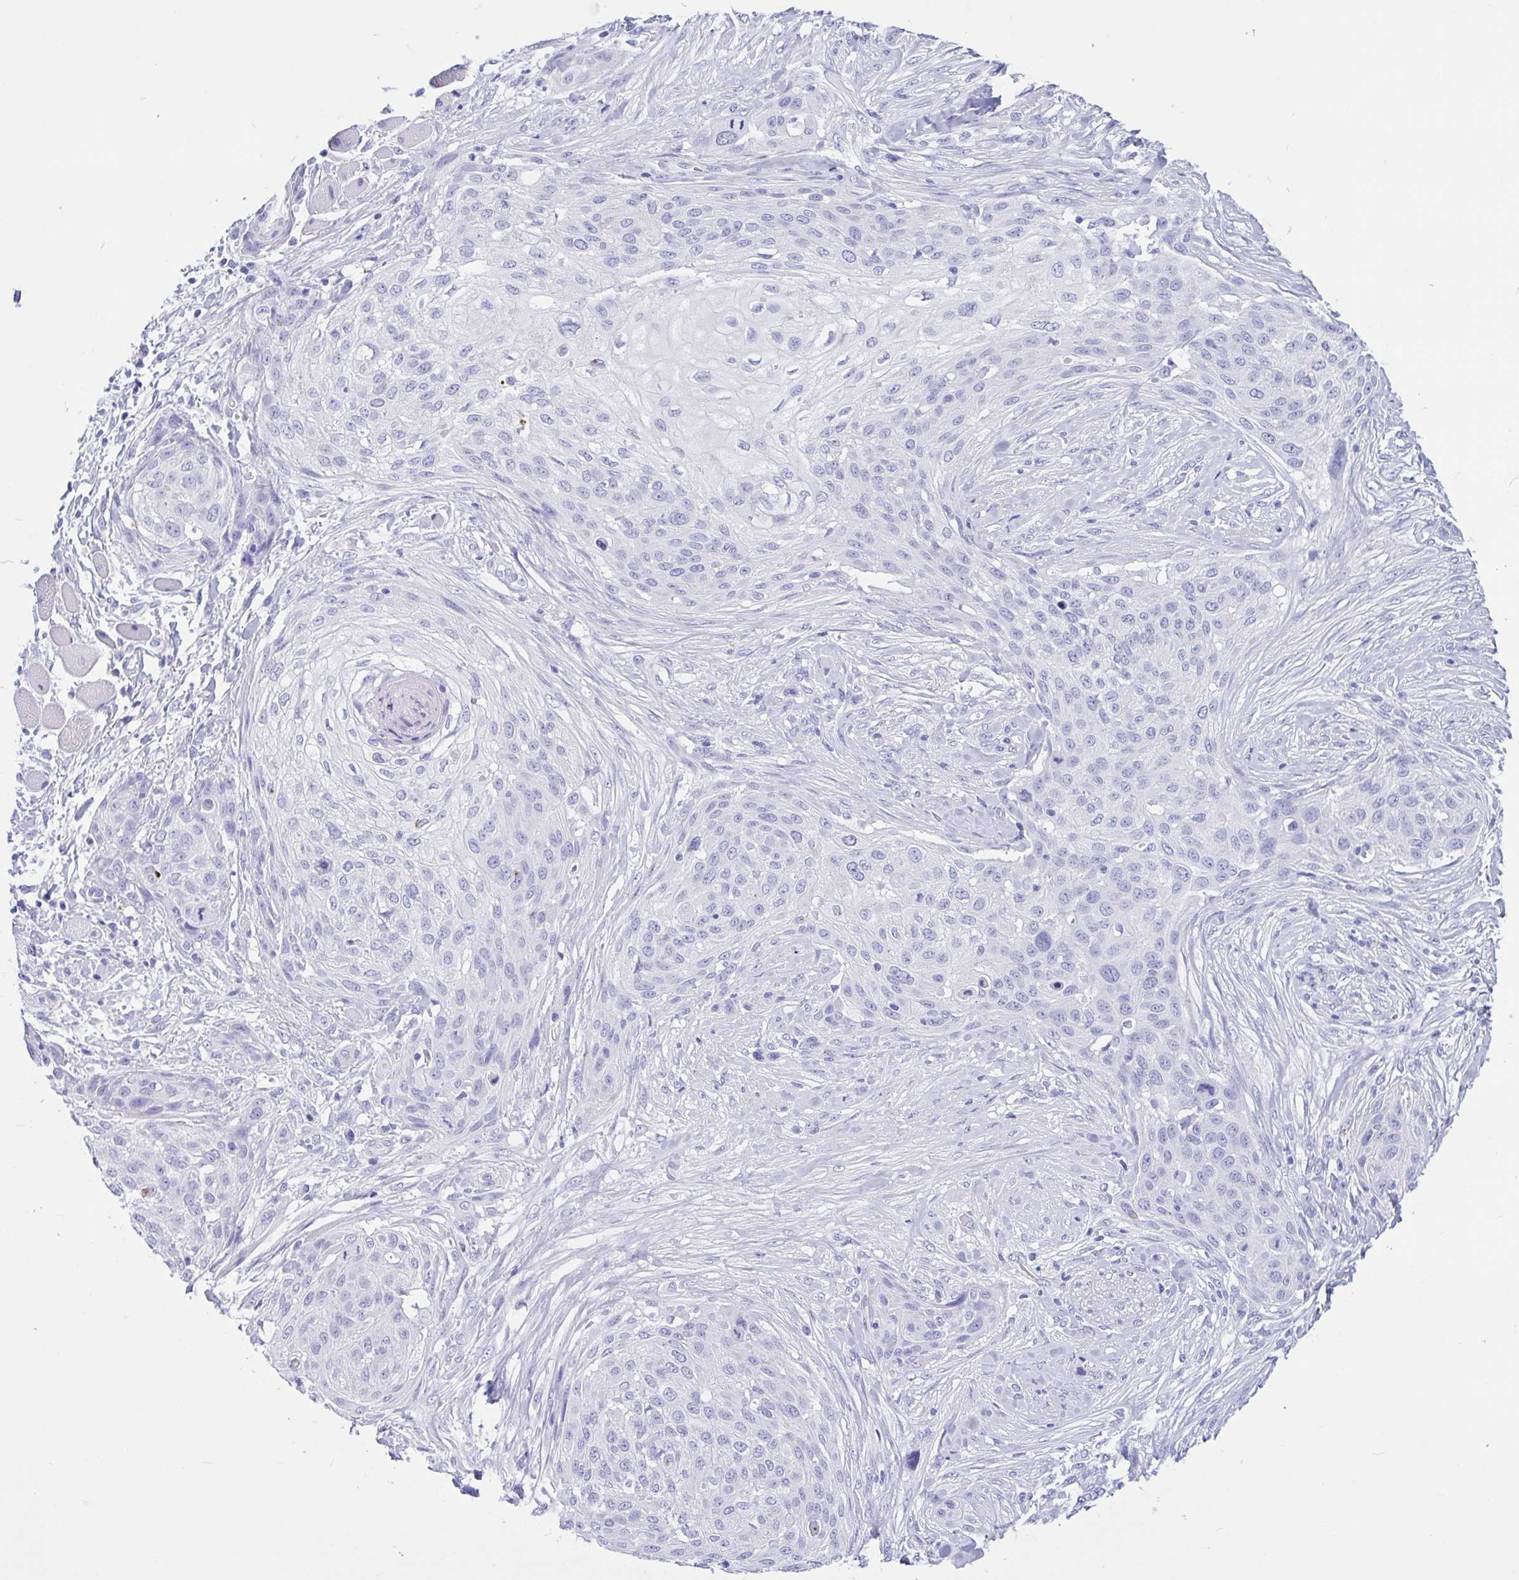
{"staining": {"intensity": "negative", "quantity": "none", "location": "none"}, "tissue": "skin cancer", "cell_type": "Tumor cells", "image_type": "cancer", "snomed": [{"axis": "morphology", "description": "Squamous cell carcinoma, NOS"}, {"axis": "topography", "description": "Skin"}], "caption": "Micrograph shows no protein staining in tumor cells of skin cancer tissue. (Stains: DAB (3,3'-diaminobenzidine) IHC with hematoxylin counter stain, Microscopy: brightfield microscopy at high magnification).", "gene": "OR4N4", "patient": {"sex": "female", "age": 87}}